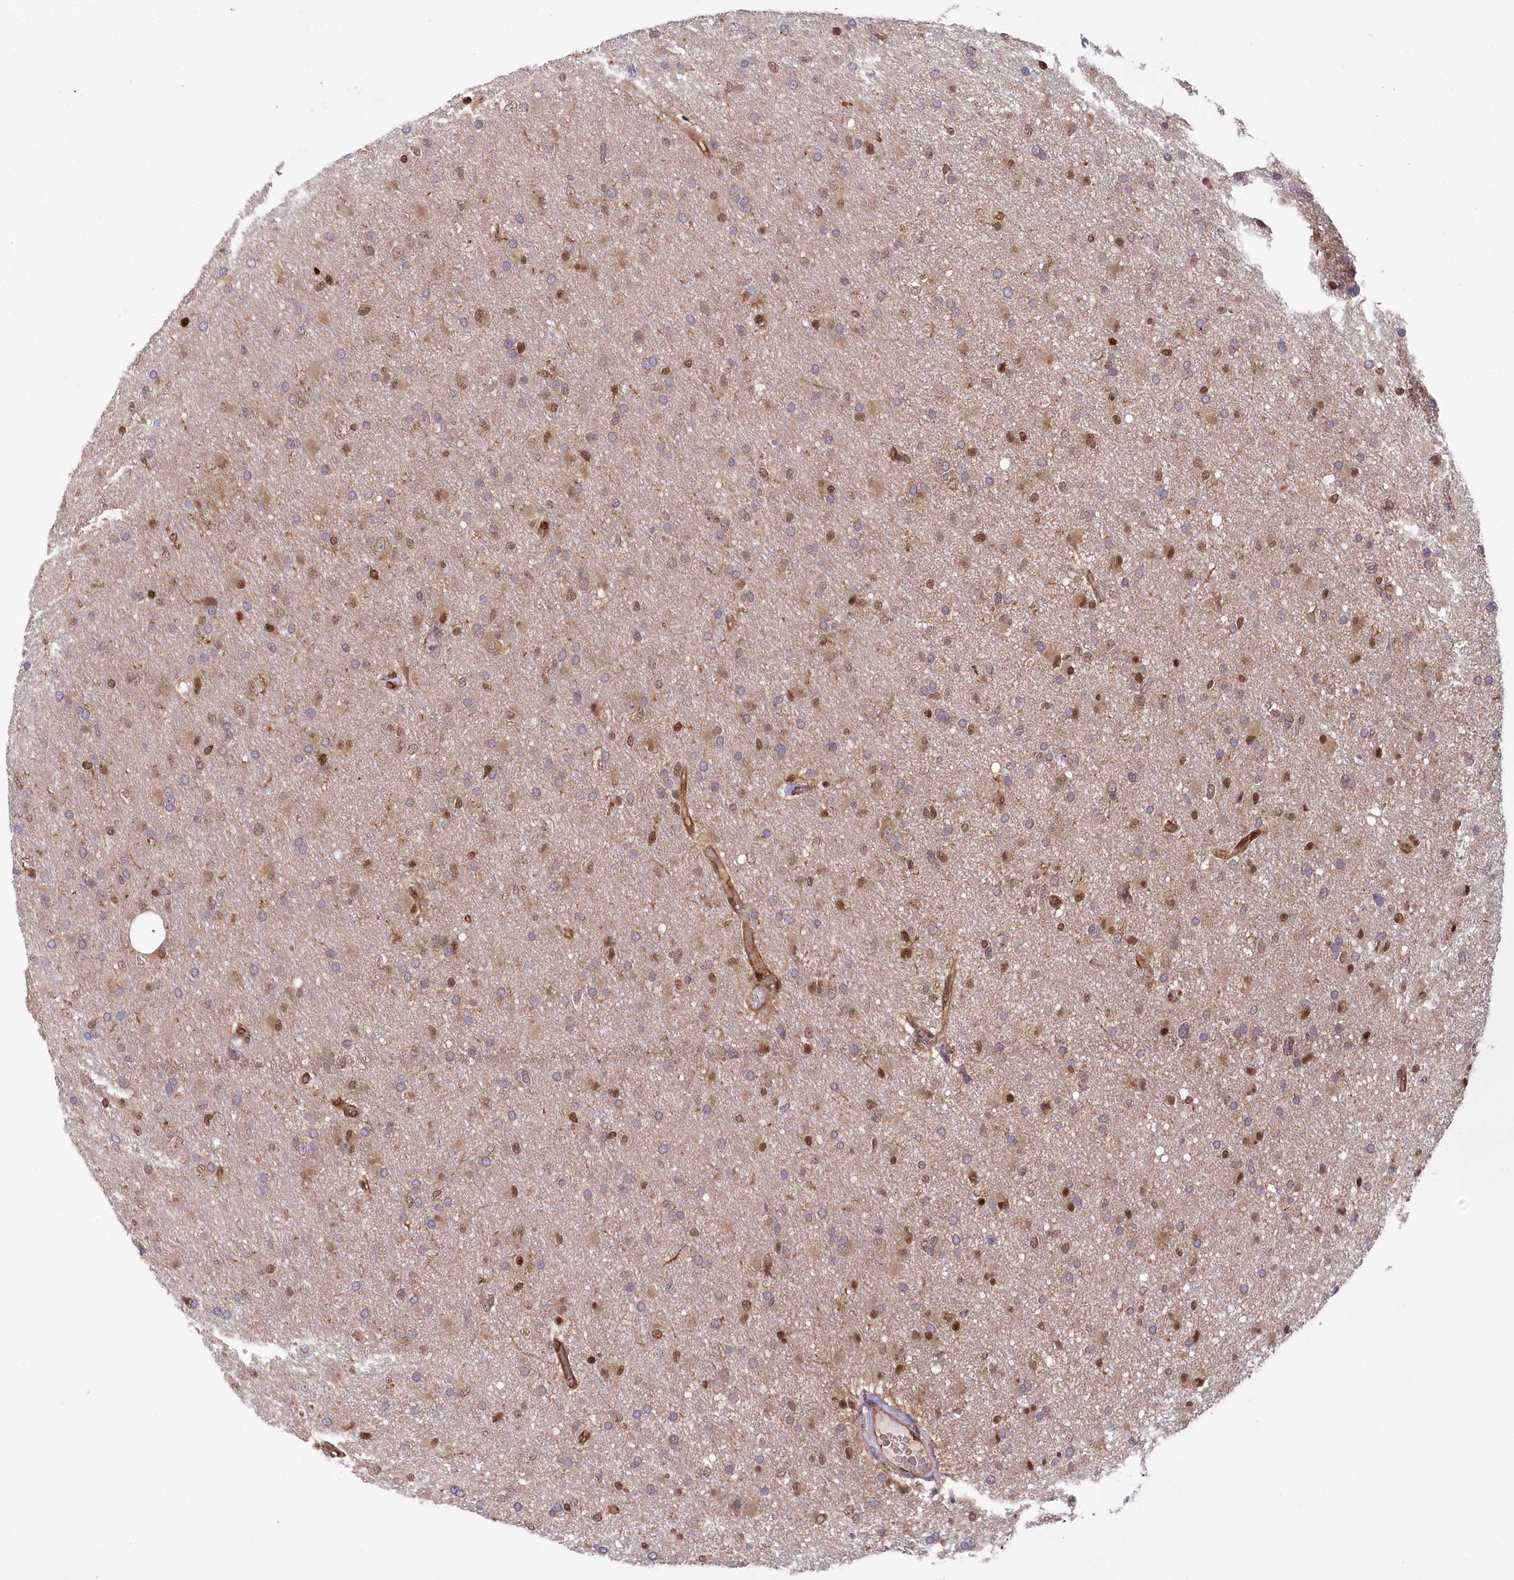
{"staining": {"intensity": "moderate", "quantity": "25%-75%", "location": "nuclear"}, "tissue": "glioma", "cell_type": "Tumor cells", "image_type": "cancer", "snomed": [{"axis": "morphology", "description": "Glioma, malignant, High grade"}, {"axis": "topography", "description": "Cerebral cortex"}], "caption": "About 25%-75% of tumor cells in human malignant glioma (high-grade) reveal moderate nuclear protein staining as visualized by brown immunohistochemical staining.", "gene": "LSG1", "patient": {"sex": "female", "age": 36}}